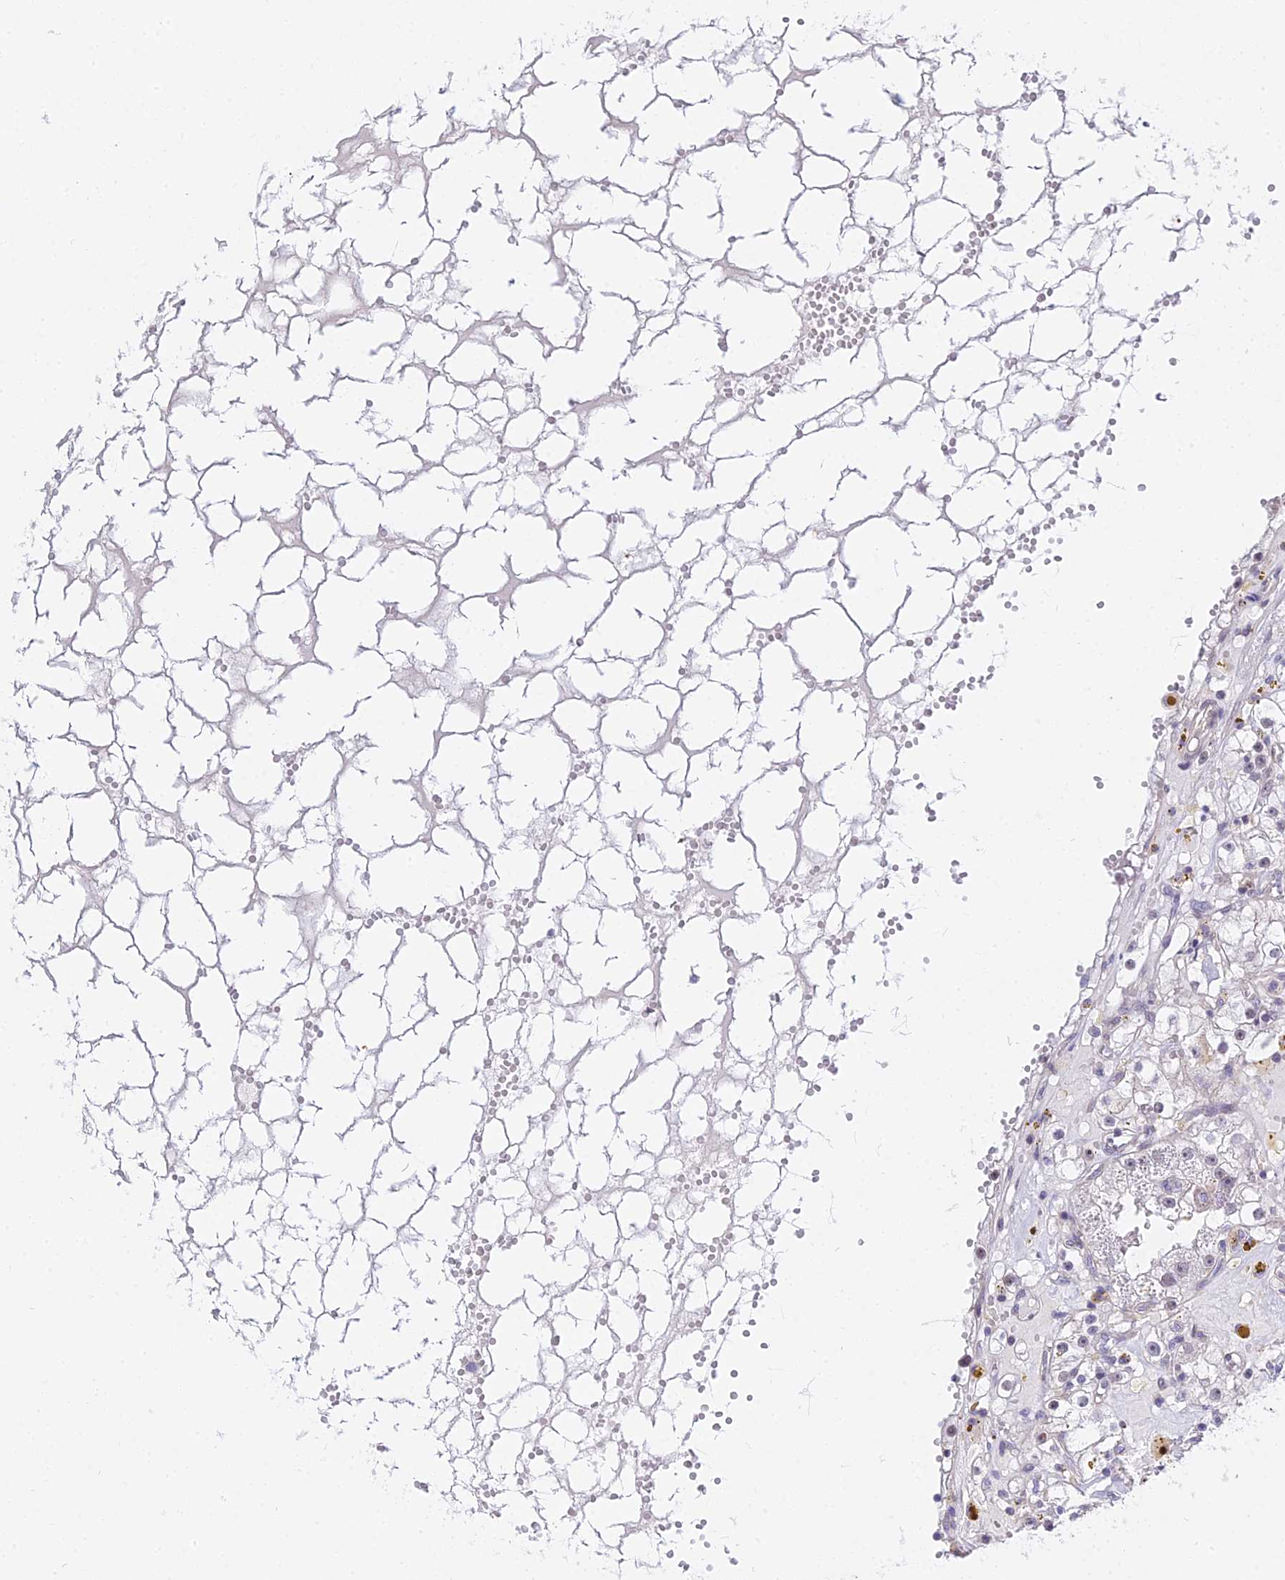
{"staining": {"intensity": "negative", "quantity": "none", "location": "none"}, "tissue": "renal cancer", "cell_type": "Tumor cells", "image_type": "cancer", "snomed": [{"axis": "morphology", "description": "Adenocarcinoma, NOS"}, {"axis": "topography", "description": "Kidney"}], "caption": "Tumor cells are negative for protein expression in human renal adenocarcinoma.", "gene": "ZNF628", "patient": {"sex": "male", "age": 56}}